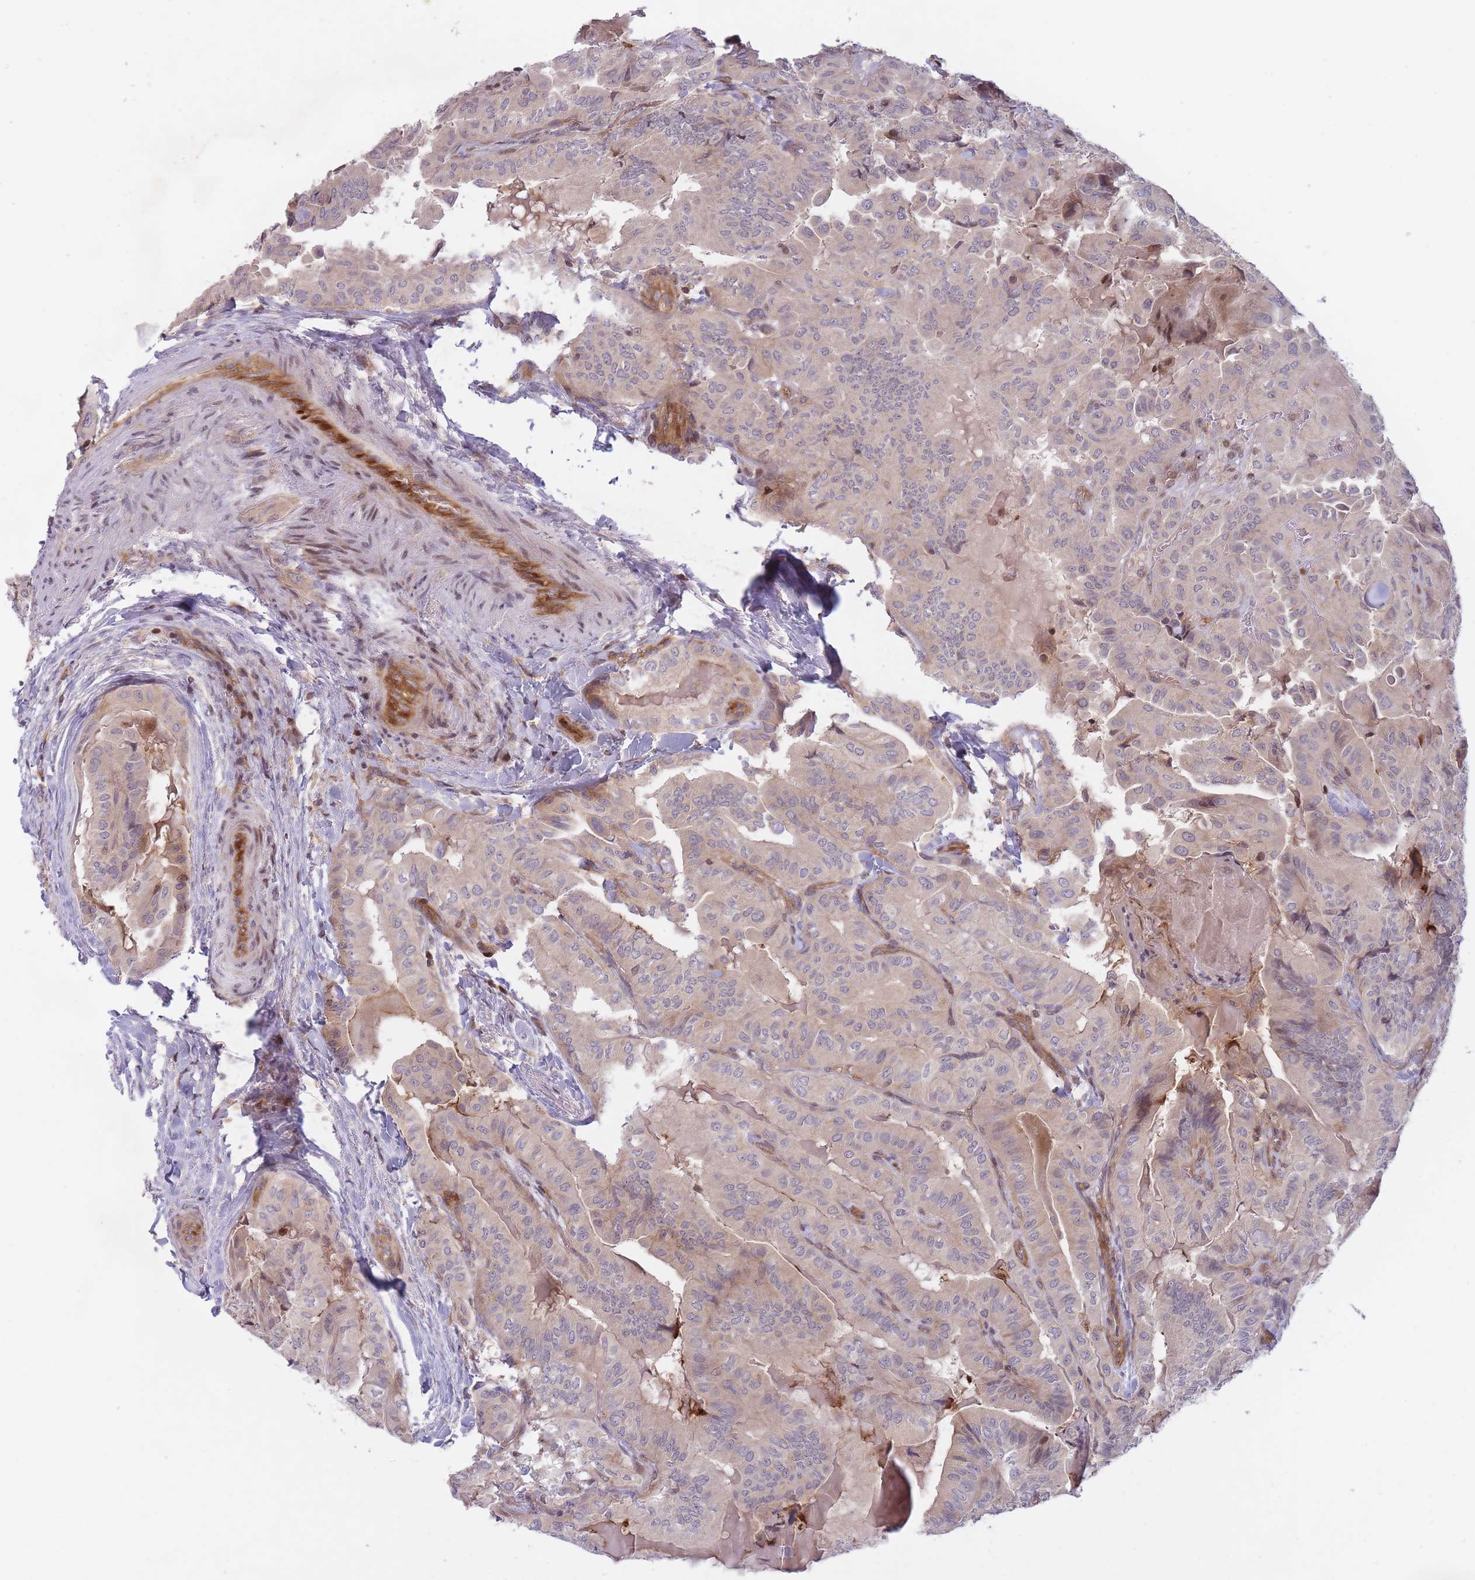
{"staining": {"intensity": "weak", "quantity": "<25%", "location": "cytoplasmic/membranous"}, "tissue": "thyroid cancer", "cell_type": "Tumor cells", "image_type": "cancer", "snomed": [{"axis": "morphology", "description": "Papillary adenocarcinoma, NOS"}, {"axis": "topography", "description": "Thyroid gland"}], "caption": "Image shows no protein positivity in tumor cells of thyroid cancer tissue. (DAB immunohistochemistry with hematoxylin counter stain).", "gene": "SLC35F5", "patient": {"sex": "female", "age": 68}}